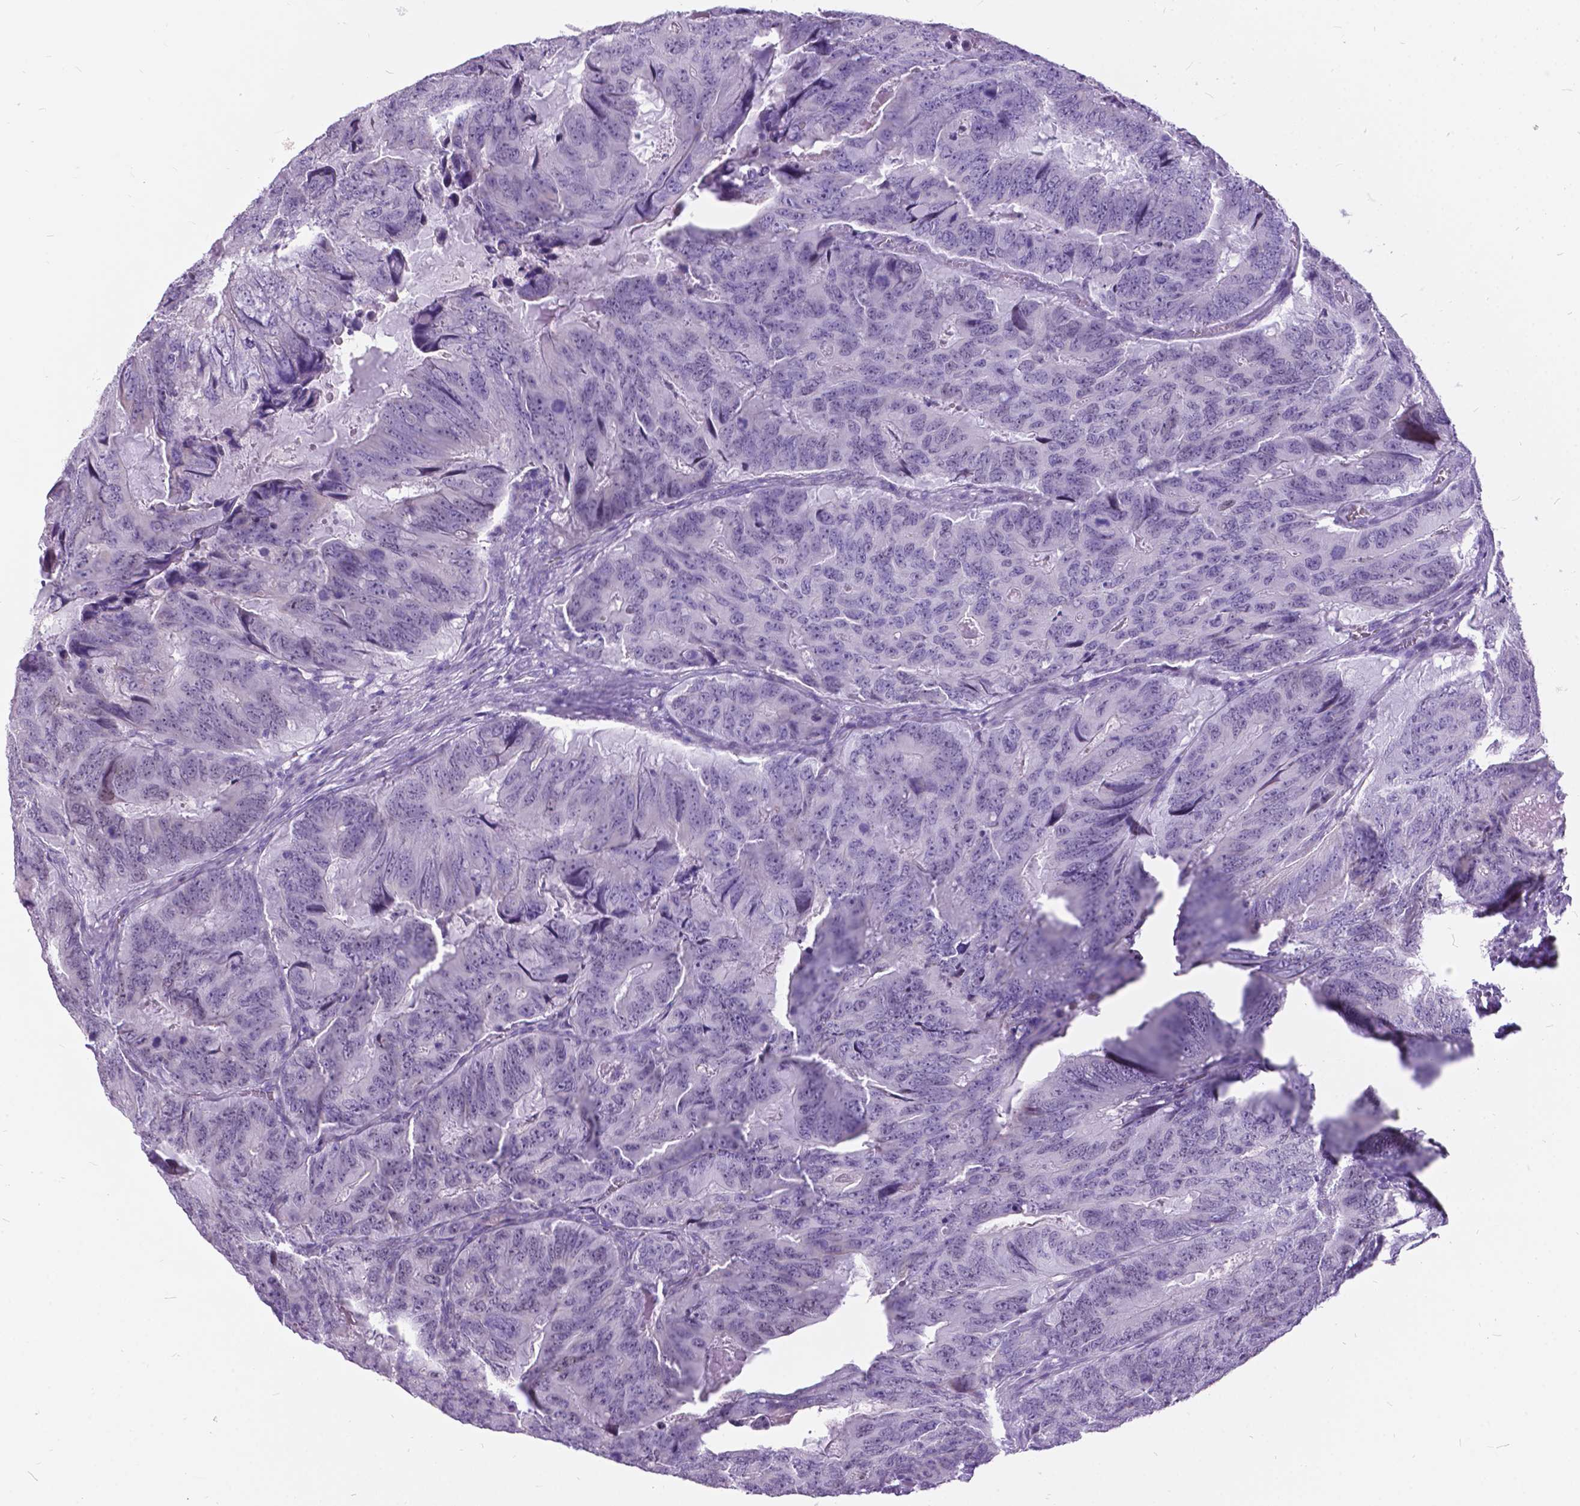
{"staining": {"intensity": "negative", "quantity": "none", "location": "none"}, "tissue": "colorectal cancer", "cell_type": "Tumor cells", "image_type": "cancer", "snomed": [{"axis": "morphology", "description": "Adenocarcinoma, NOS"}, {"axis": "topography", "description": "Colon"}], "caption": "There is no significant expression in tumor cells of adenocarcinoma (colorectal).", "gene": "BSND", "patient": {"sex": "male", "age": 79}}